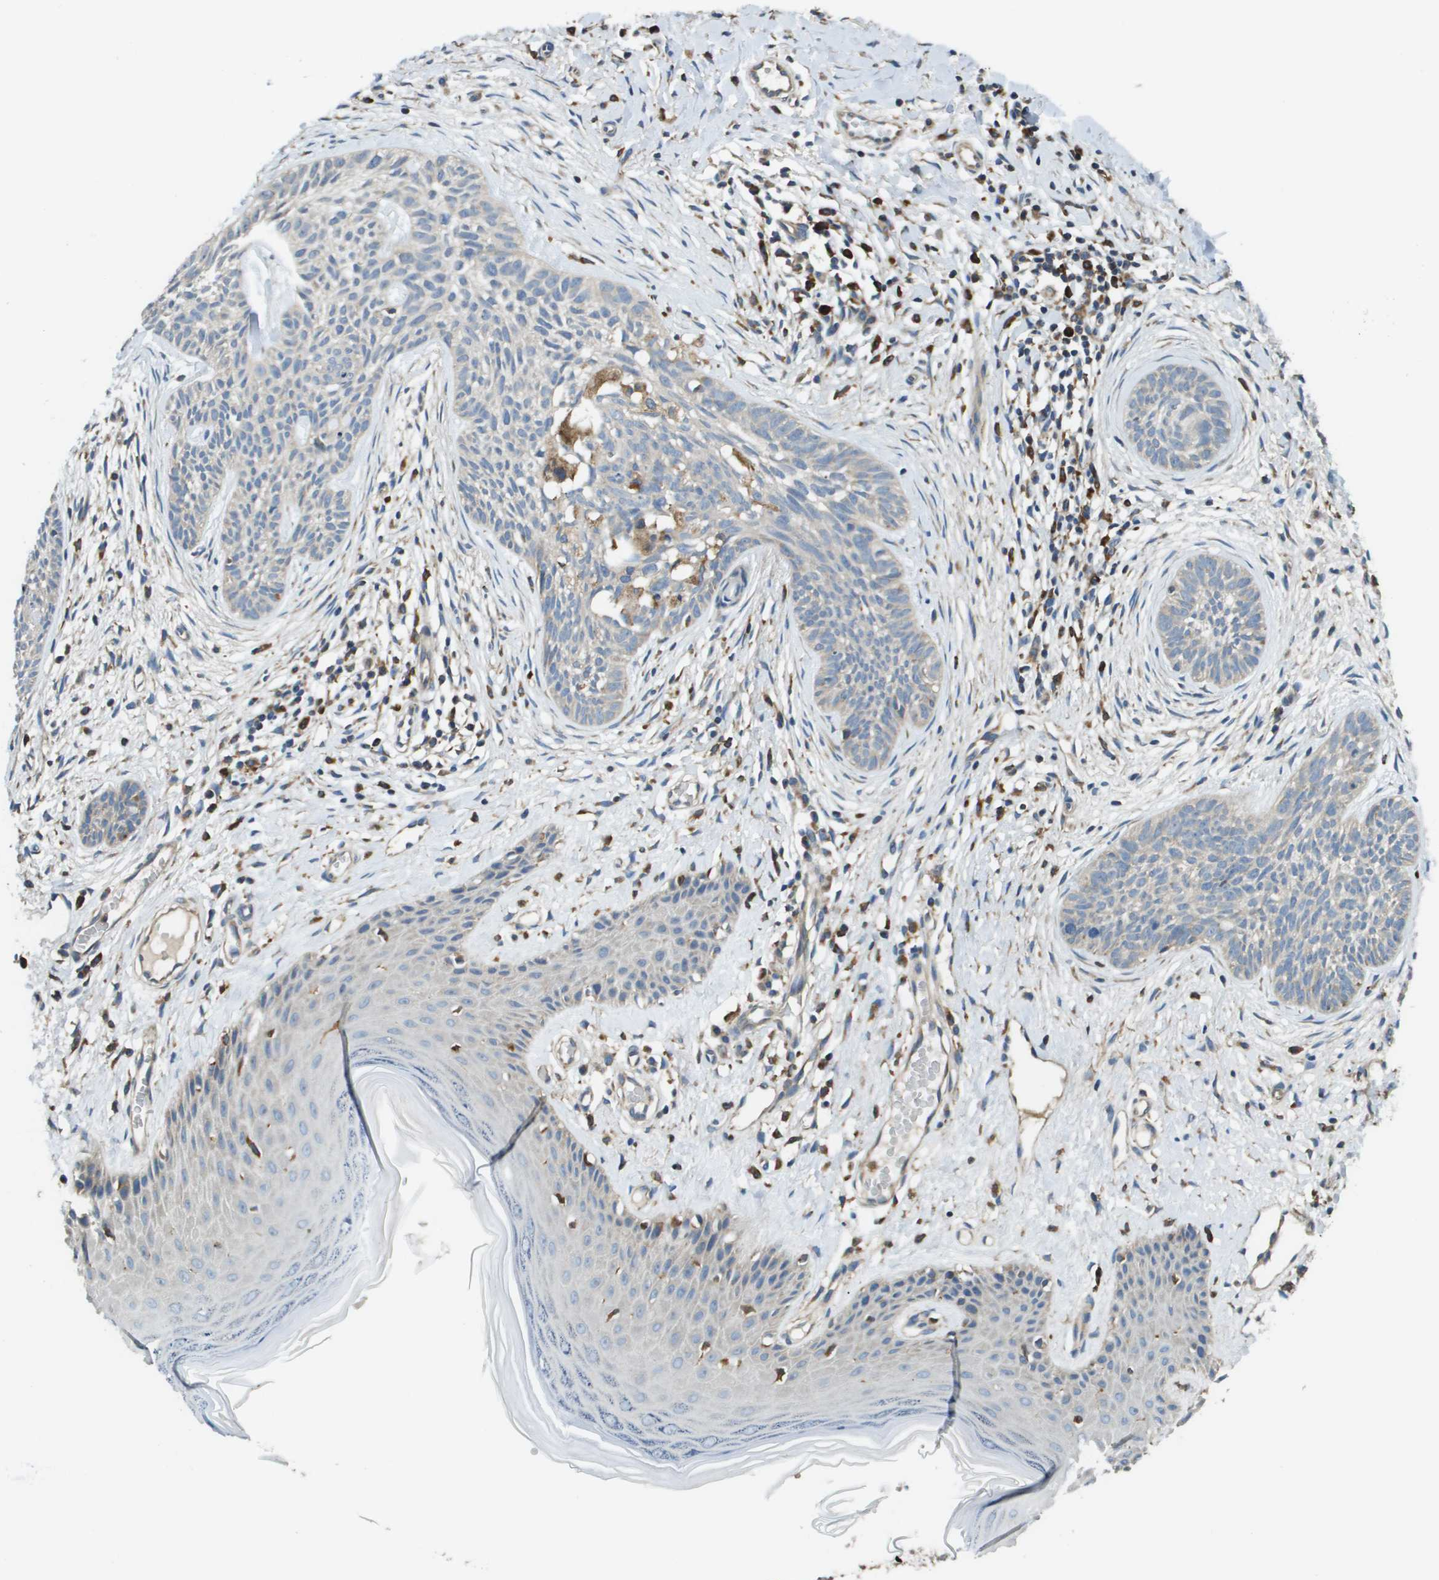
{"staining": {"intensity": "weak", "quantity": "<25%", "location": "cytoplasmic/membranous"}, "tissue": "skin cancer", "cell_type": "Tumor cells", "image_type": "cancer", "snomed": [{"axis": "morphology", "description": "Basal cell carcinoma"}, {"axis": "topography", "description": "Skin"}], "caption": "Tumor cells are negative for protein expression in human skin basal cell carcinoma.", "gene": "CNPY3", "patient": {"sex": "female", "age": 59}}